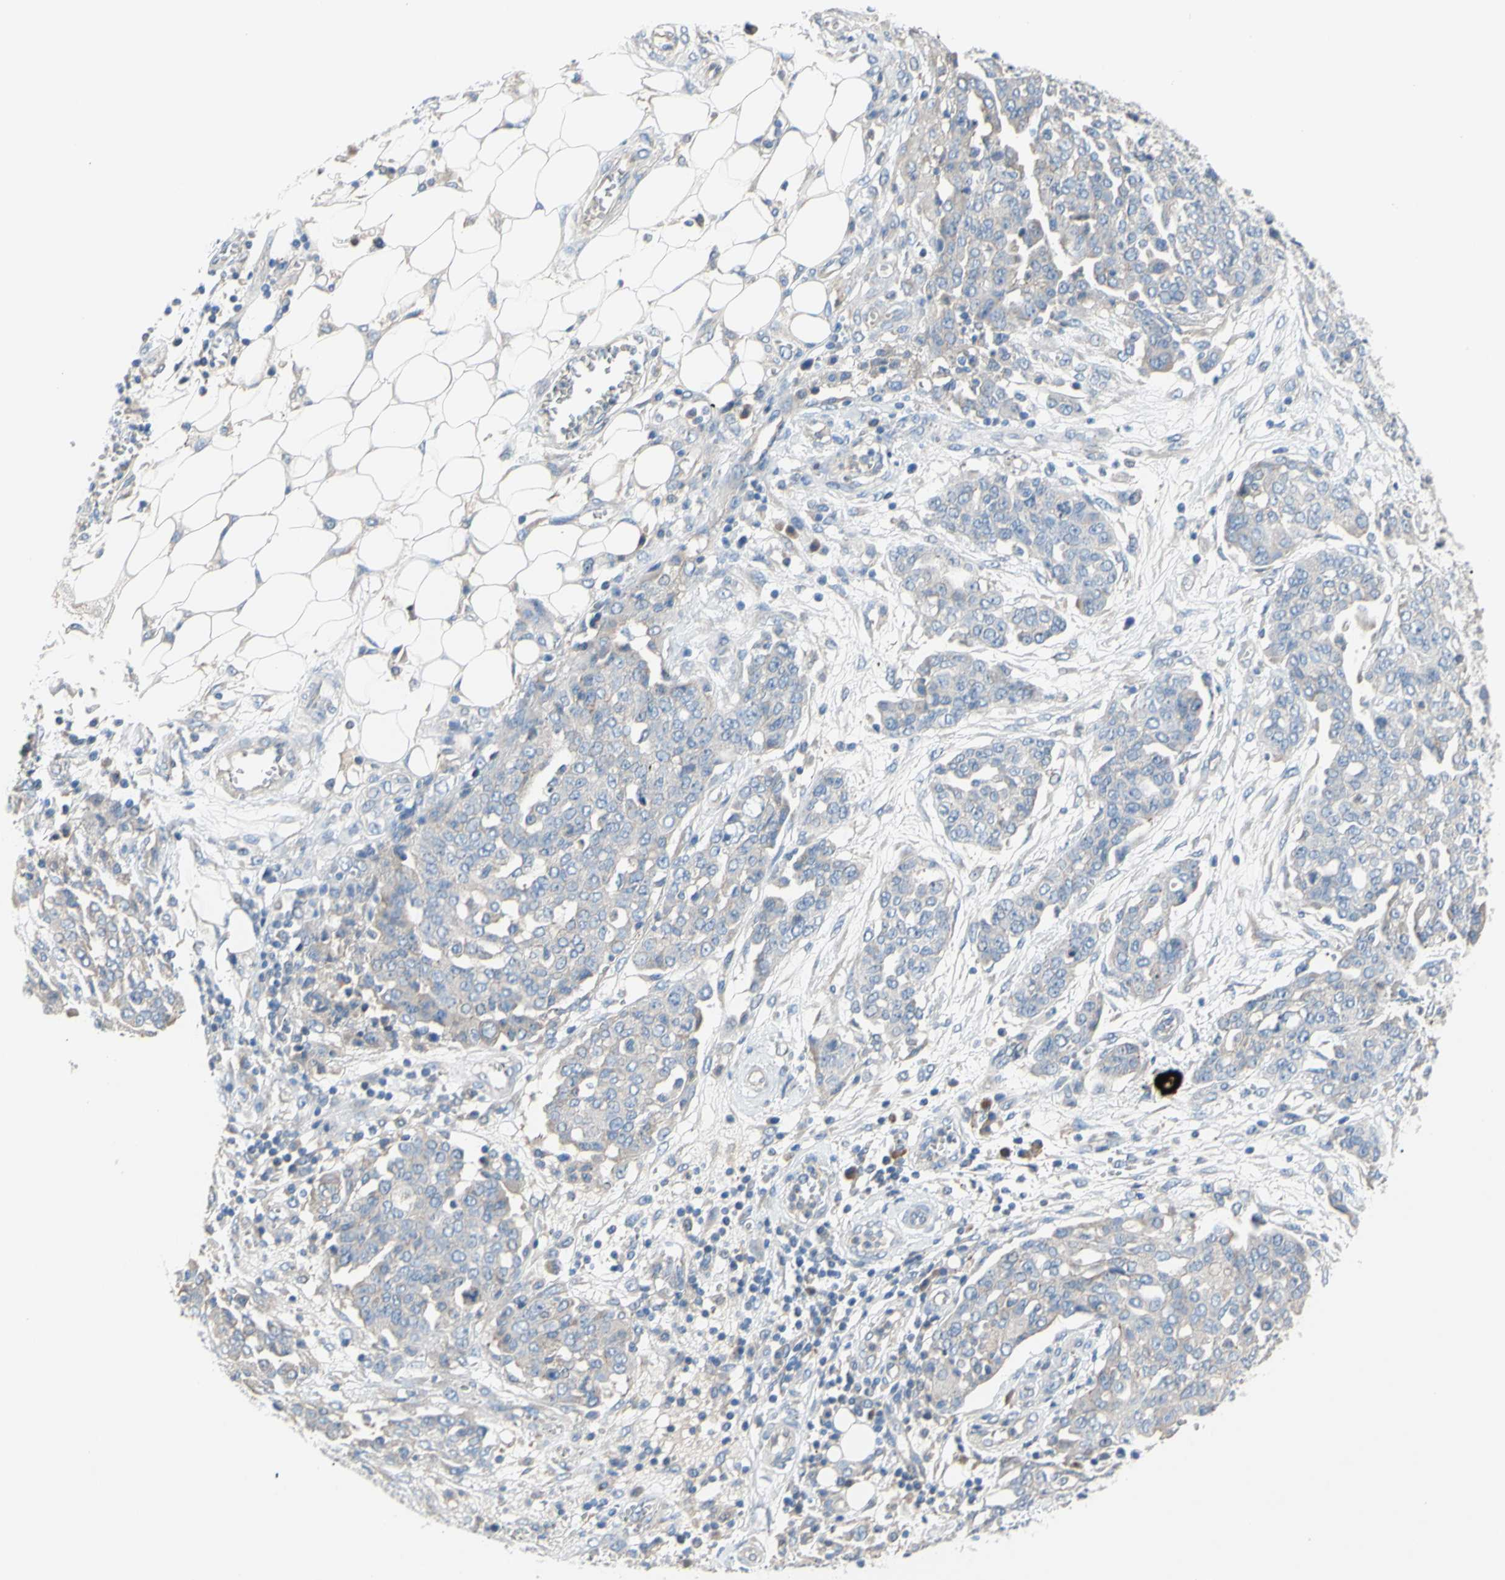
{"staining": {"intensity": "weak", "quantity": "<25%", "location": "cytoplasmic/membranous"}, "tissue": "ovarian cancer", "cell_type": "Tumor cells", "image_type": "cancer", "snomed": [{"axis": "morphology", "description": "Cystadenocarcinoma, serous, NOS"}, {"axis": "topography", "description": "Soft tissue"}, {"axis": "topography", "description": "Ovary"}], "caption": "Immunohistochemical staining of human ovarian cancer (serous cystadenocarcinoma) shows no significant staining in tumor cells. Brightfield microscopy of IHC stained with DAB (3,3'-diaminobenzidine) (brown) and hematoxylin (blue), captured at high magnification.", "gene": "TMEM59L", "patient": {"sex": "female", "age": 57}}